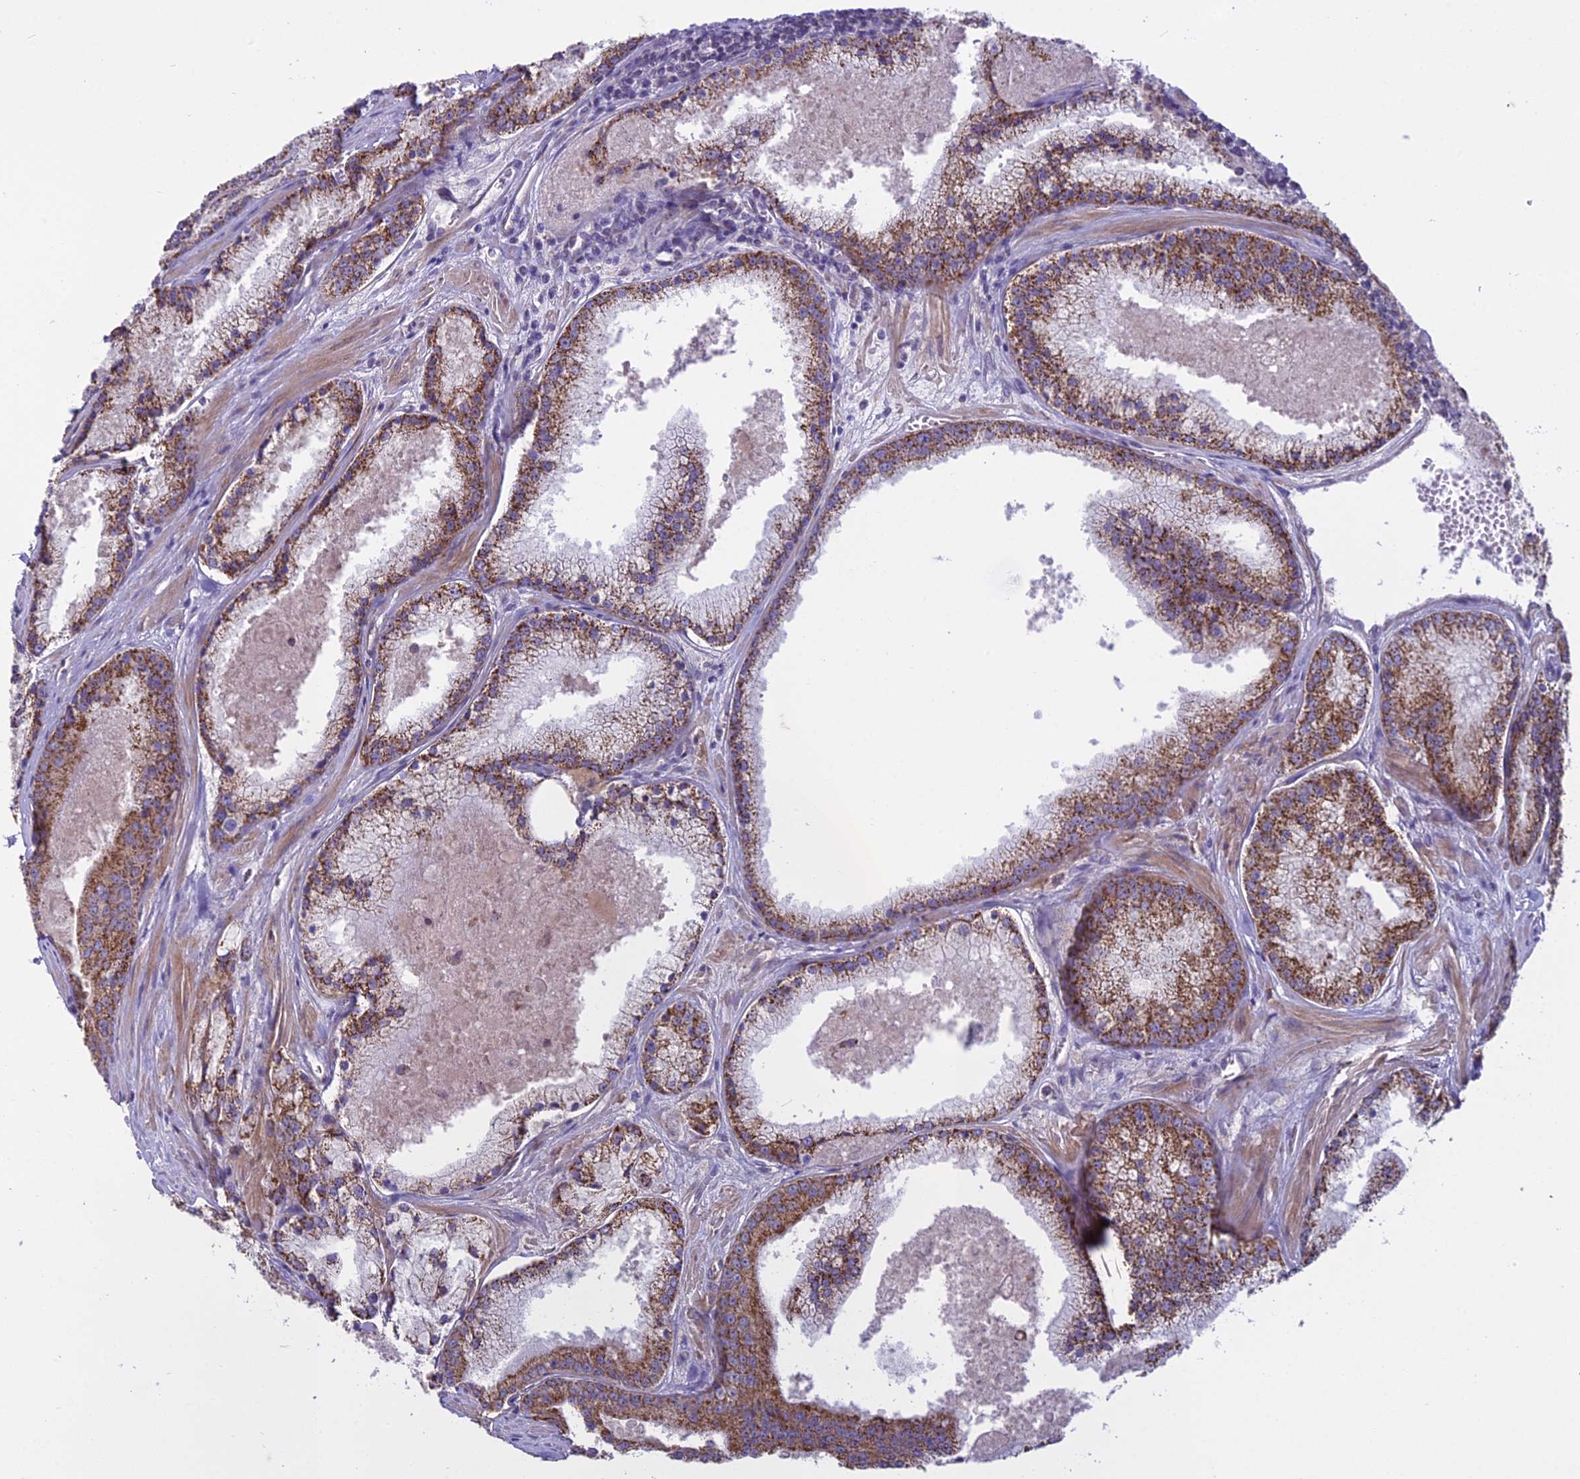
{"staining": {"intensity": "moderate", "quantity": ">75%", "location": "cytoplasmic/membranous"}, "tissue": "prostate cancer", "cell_type": "Tumor cells", "image_type": "cancer", "snomed": [{"axis": "morphology", "description": "Adenocarcinoma, High grade"}, {"axis": "topography", "description": "Prostate"}], "caption": "Prostate cancer (high-grade adenocarcinoma) stained for a protein (brown) reveals moderate cytoplasmic/membranous positive staining in approximately >75% of tumor cells.", "gene": "DUS2", "patient": {"sex": "male", "age": 61}}